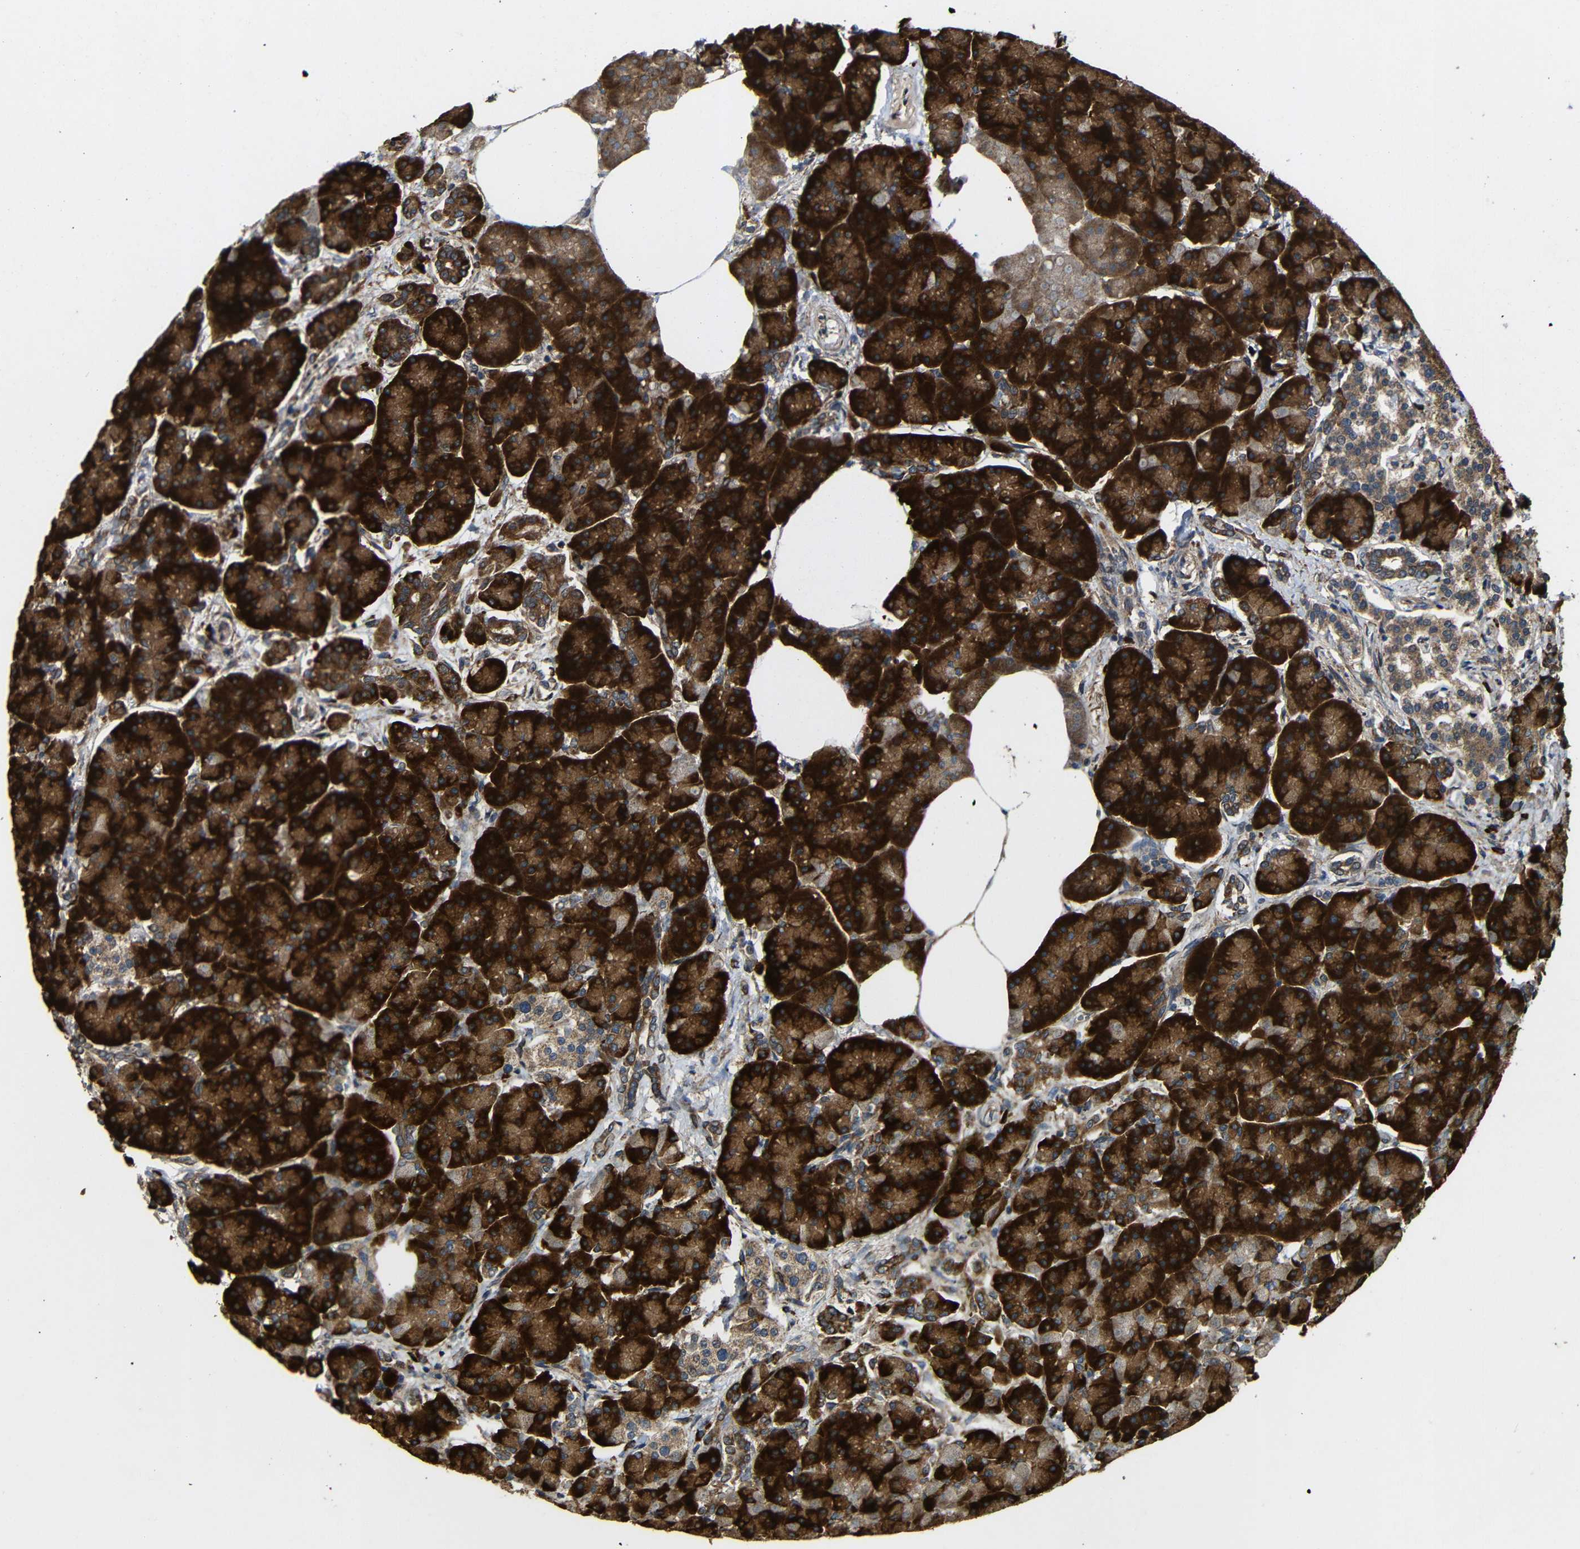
{"staining": {"intensity": "strong", "quantity": ">75%", "location": "cytoplasmic/membranous"}, "tissue": "pancreas", "cell_type": "Exocrine glandular cells", "image_type": "normal", "snomed": [{"axis": "morphology", "description": "Normal tissue, NOS"}, {"axis": "topography", "description": "Pancreas"}], "caption": "Immunohistochemistry photomicrograph of unremarkable pancreas: human pancreas stained using immunohistochemistry displays high levels of strong protein expression localized specifically in the cytoplasmic/membranous of exocrine glandular cells, appearing as a cytoplasmic/membranous brown color.", "gene": "KANK4", "patient": {"sex": "female", "age": 70}}